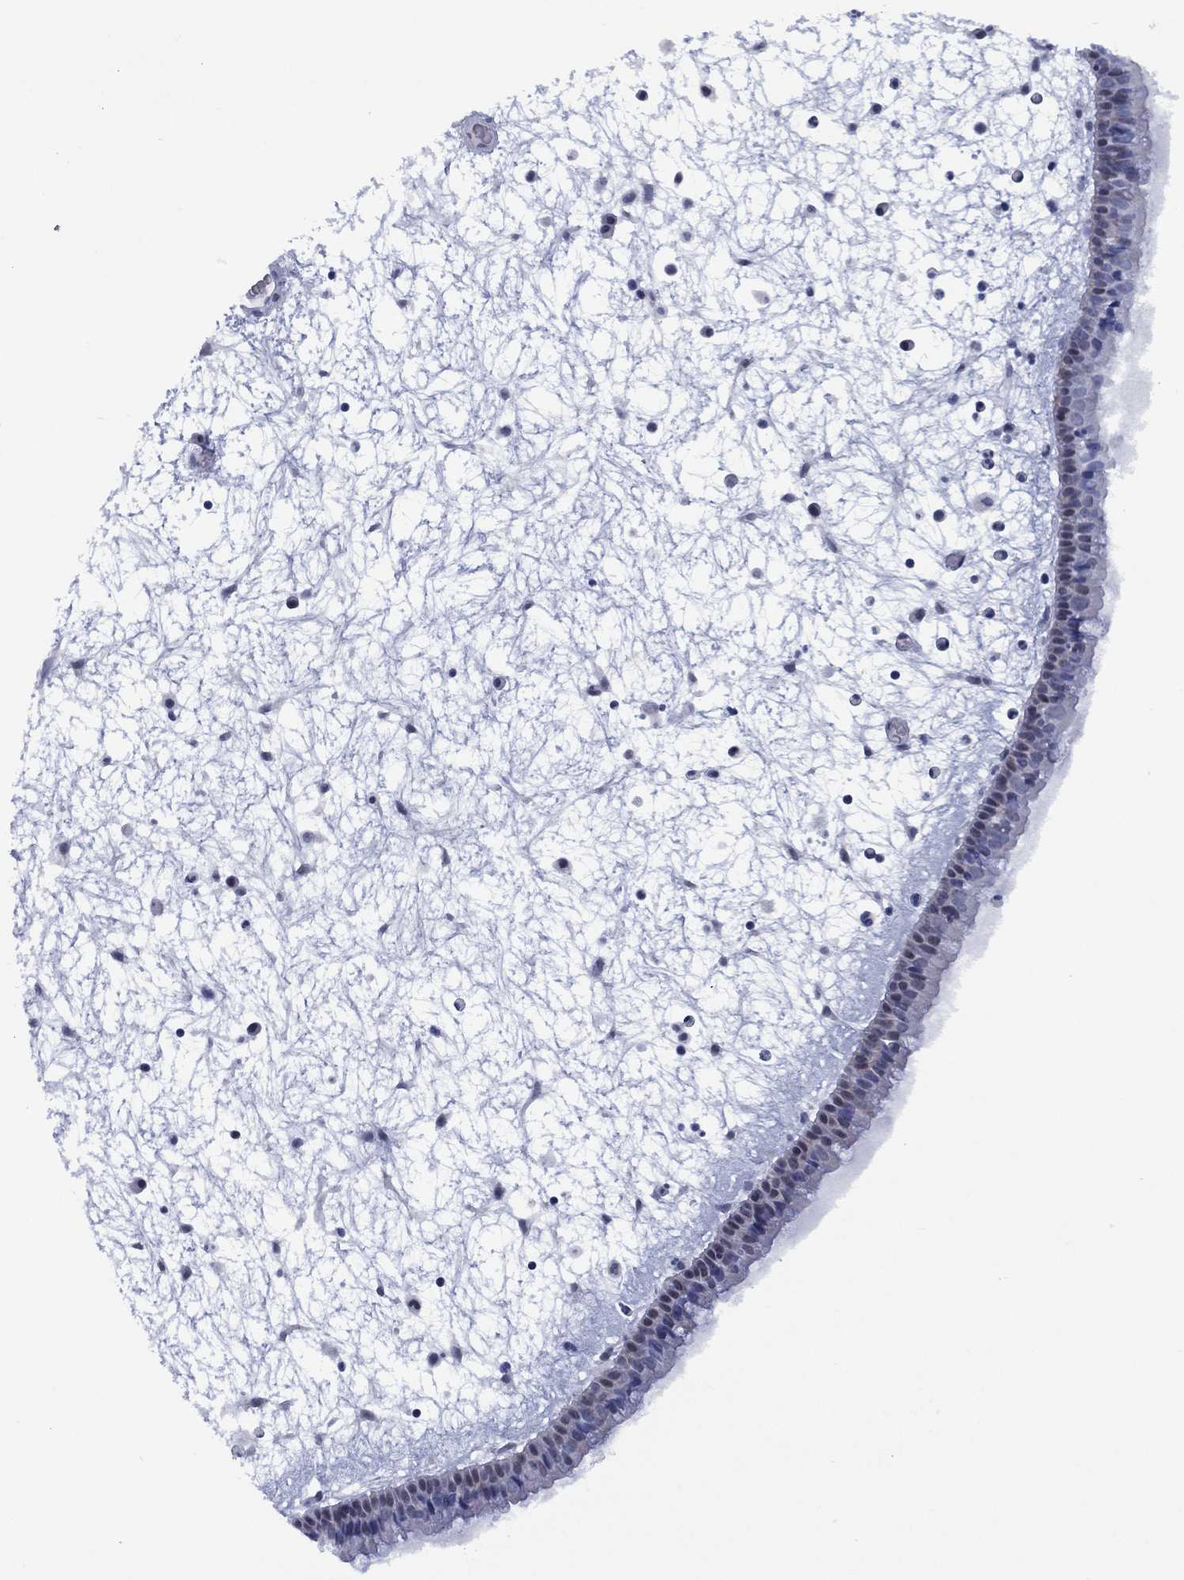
{"staining": {"intensity": "weak", "quantity": "<25%", "location": "nuclear"}, "tissue": "nasopharynx", "cell_type": "Respiratory epithelial cells", "image_type": "normal", "snomed": [{"axis": "morphology", "description": "Normal tissue, NOS"}, {"axis": "topography", "description": "Nasopharynx"}], "caption": "Immunohistochemistry (IHC) of normal human nasopharynx reveals no expression in respiratory epithelial cells. (DAB (3,3'-diaminobenzidine) immunohistochemistry with hematoxylin counter stain).", "gene": "SLC4A4", "patient": {"sex": "male", "age": 58}}